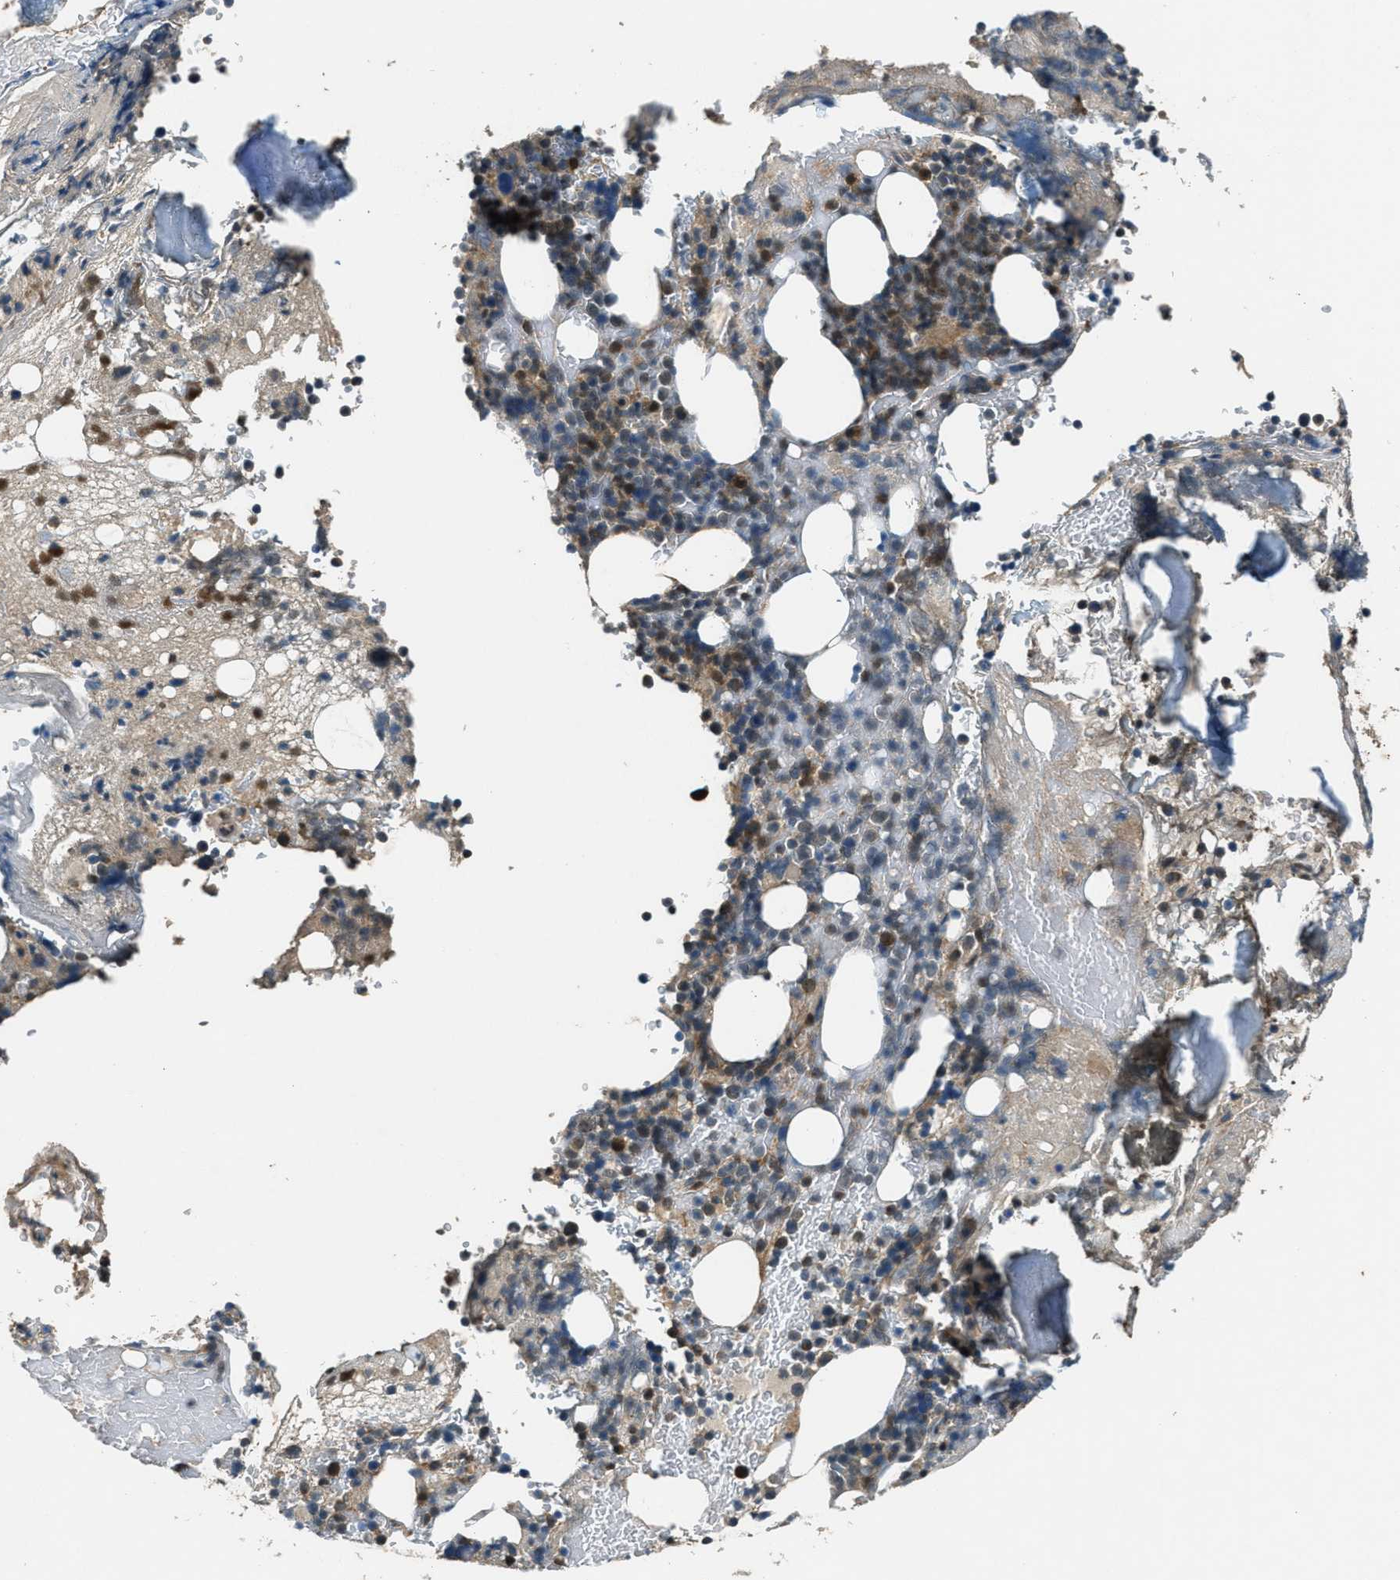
{"staining": {"intensity": "moderate", "quantity": "25%-75%", "location": "cytoplasmic/membranous,nuclear"}, "tissue": "bone marrow", "cell_type": "Hematopoietic cells", "image_type": "normal", "snomed": [{"axis": "morphology", "description": "Normal tissue, NOS"}, {"axis": "topography", "description": "Bone marrow"}], "caption": "Human bone marrow stained for a protein (brown) shows moderate cytoplasmic/membranous,nuclear positive positivity in approximately 25%-75% of hematopoietic cells.", "gene": "DUSP6", "patient": {"sex": "female", "age": 73}}